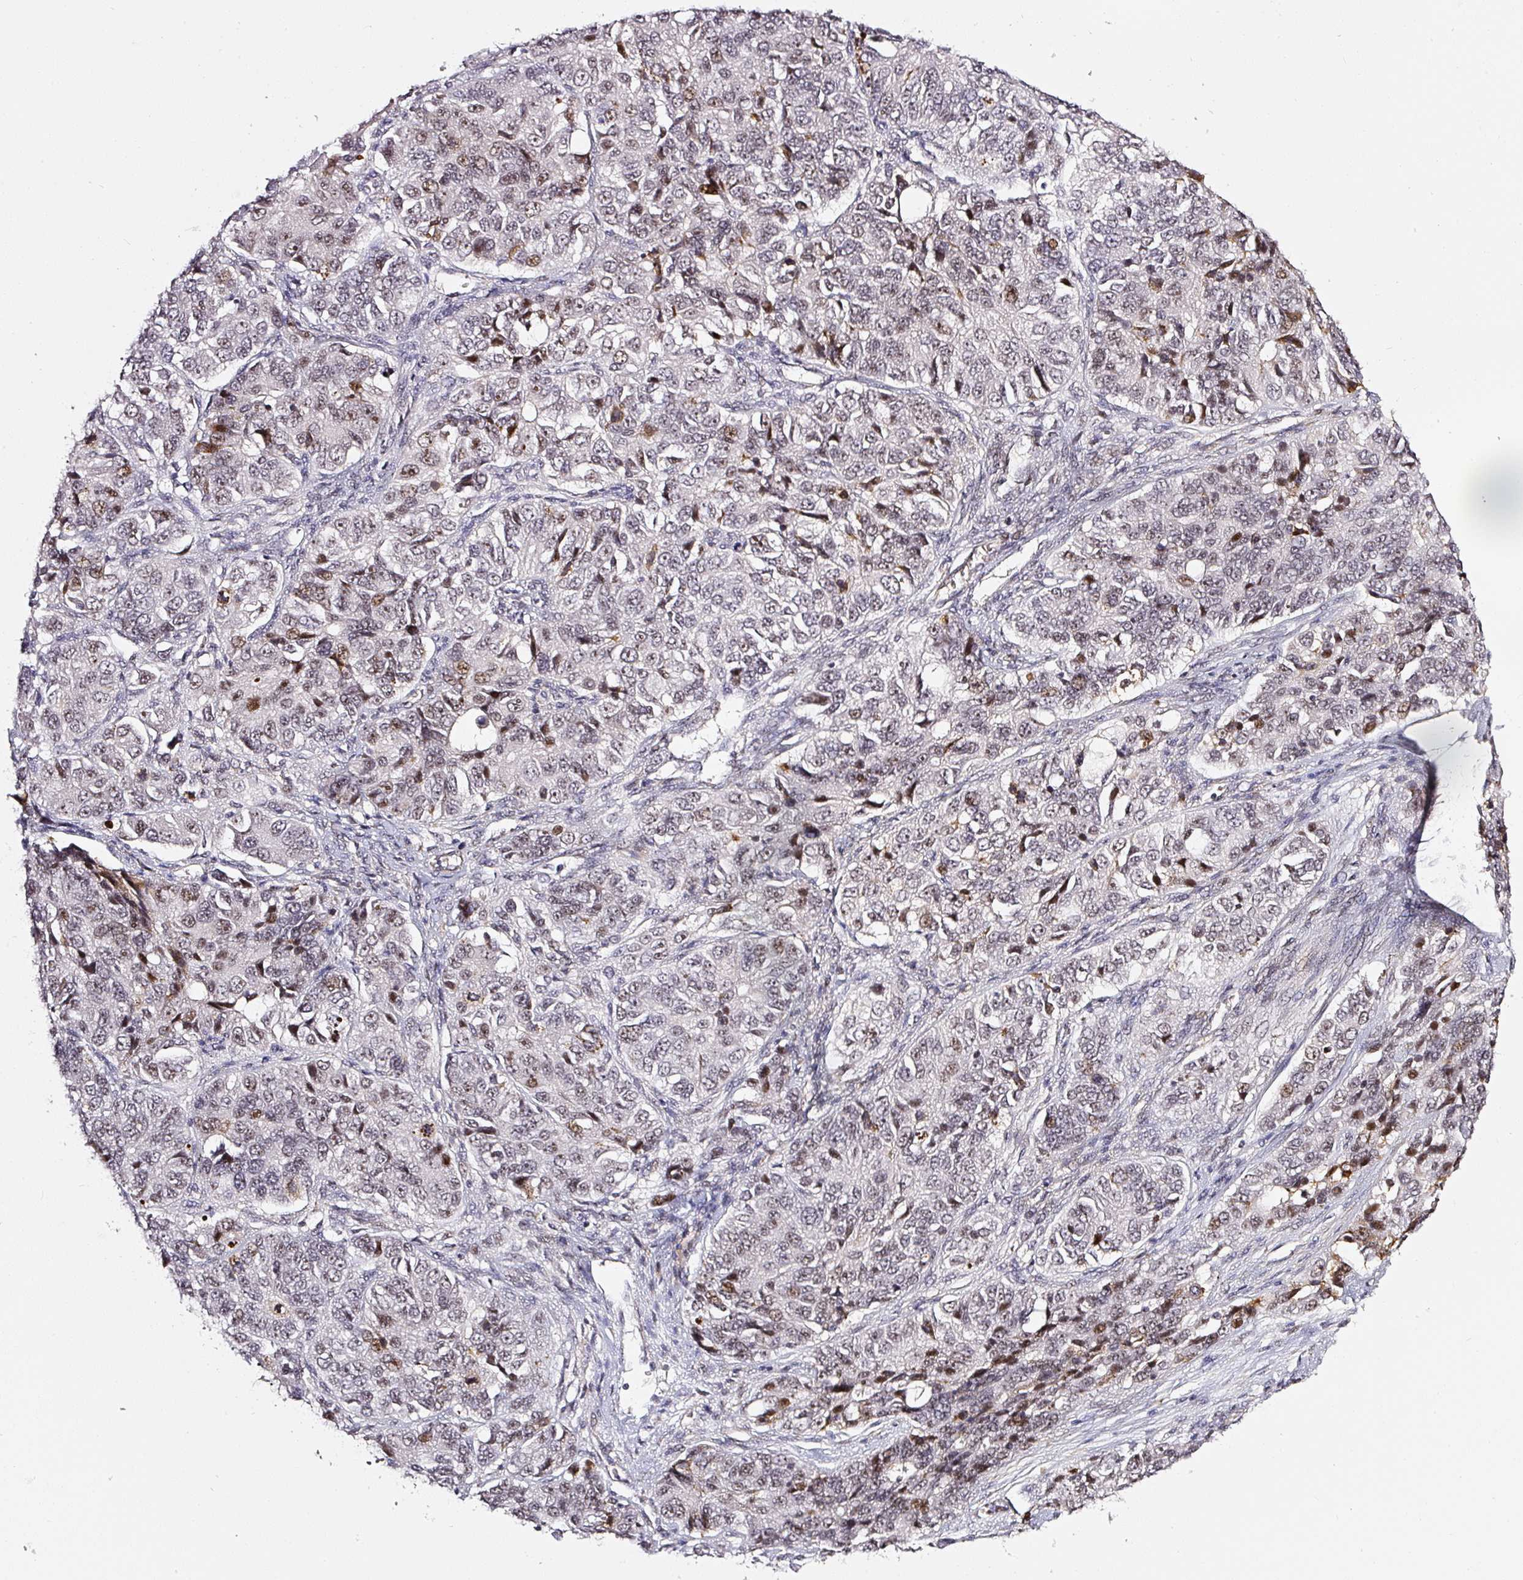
{"staining": {"intensity": "moderate", "quantity": "<25%", "location": "nuclear"}, "tissue": "ovarian cancer", "cell_type": "Tumor cells", "image_type": "cancer", "snomed": [{"axis": "morphology", "description": "Carcinoma, endometroid"}, {"axis": "topography", "description": "Ovary"}], "caption": "Ovarian cancer was stained to show a protein in brown. There is low levels of moderate nuclear positivity in about <25% of tumor cells. The staining is performed using DAB (3,3'-diaminobenzidine) brown chromogen to label protein expression. The nuclei are counter-stained blue using hematoxylin.", "gene": "MXRA8", "patient": {"sex": "female", "age": 51}}